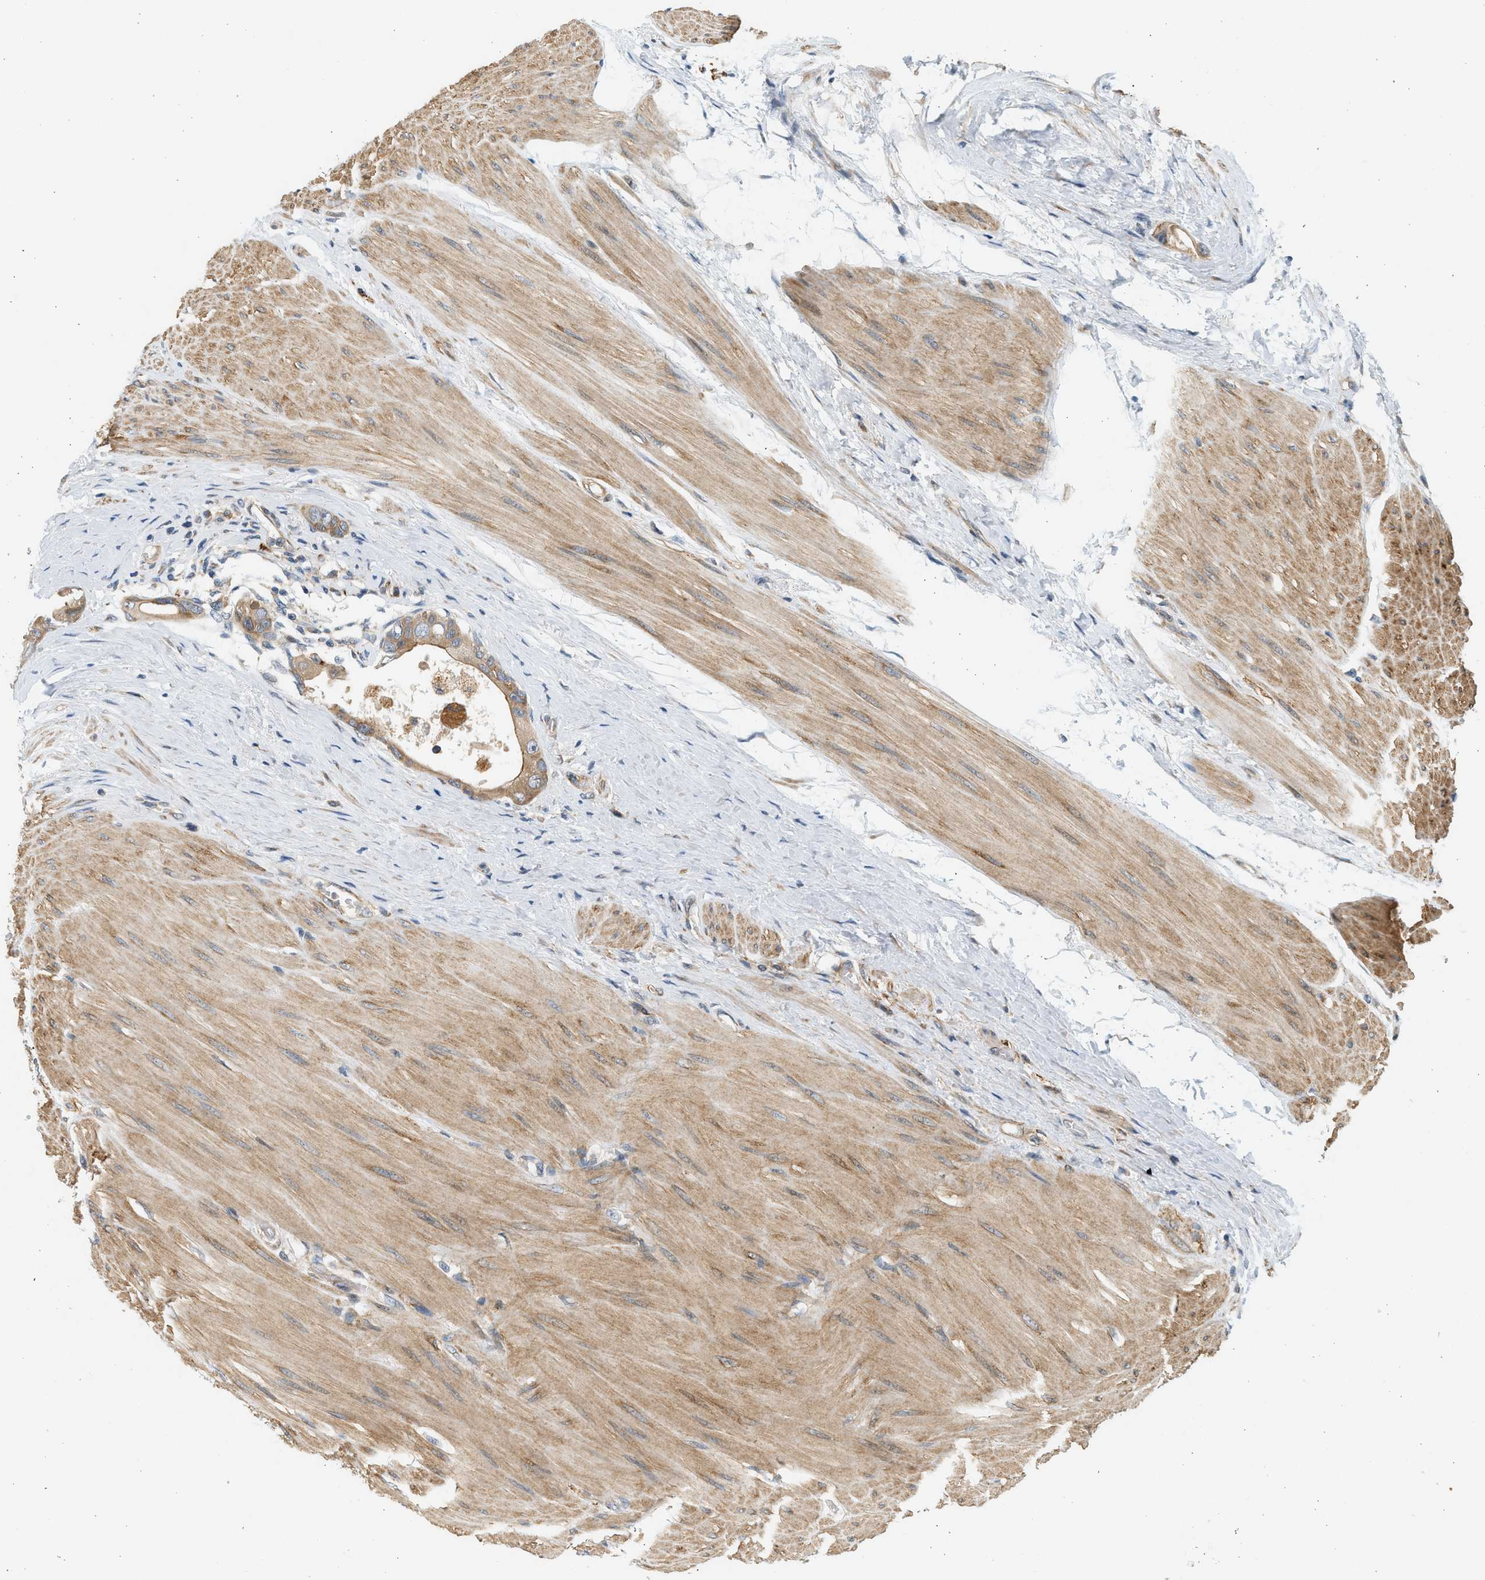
{"staining": {"intensity": "moderate", "quantity": ">75%", "location": "cytoplasmic/membranous"}, "tissue": "colorectal cancer", "cell_type": "Tumor cells", "image_type": "cancer", "snomed": [{"axis": "morphology", "description": "Adenocarcinoma, NOS"}, {"axis": "topography", "description": "Rectum"}], "caption": "There is medium levels of moderate cytoplasmic/membranous expression in tumor cells of colorectal adenocarcinoma, as demonstrated by immunohistochemical staining (brown color).", "gene": "KDELR2", "patient": {"sex": "male", "age": 51}}